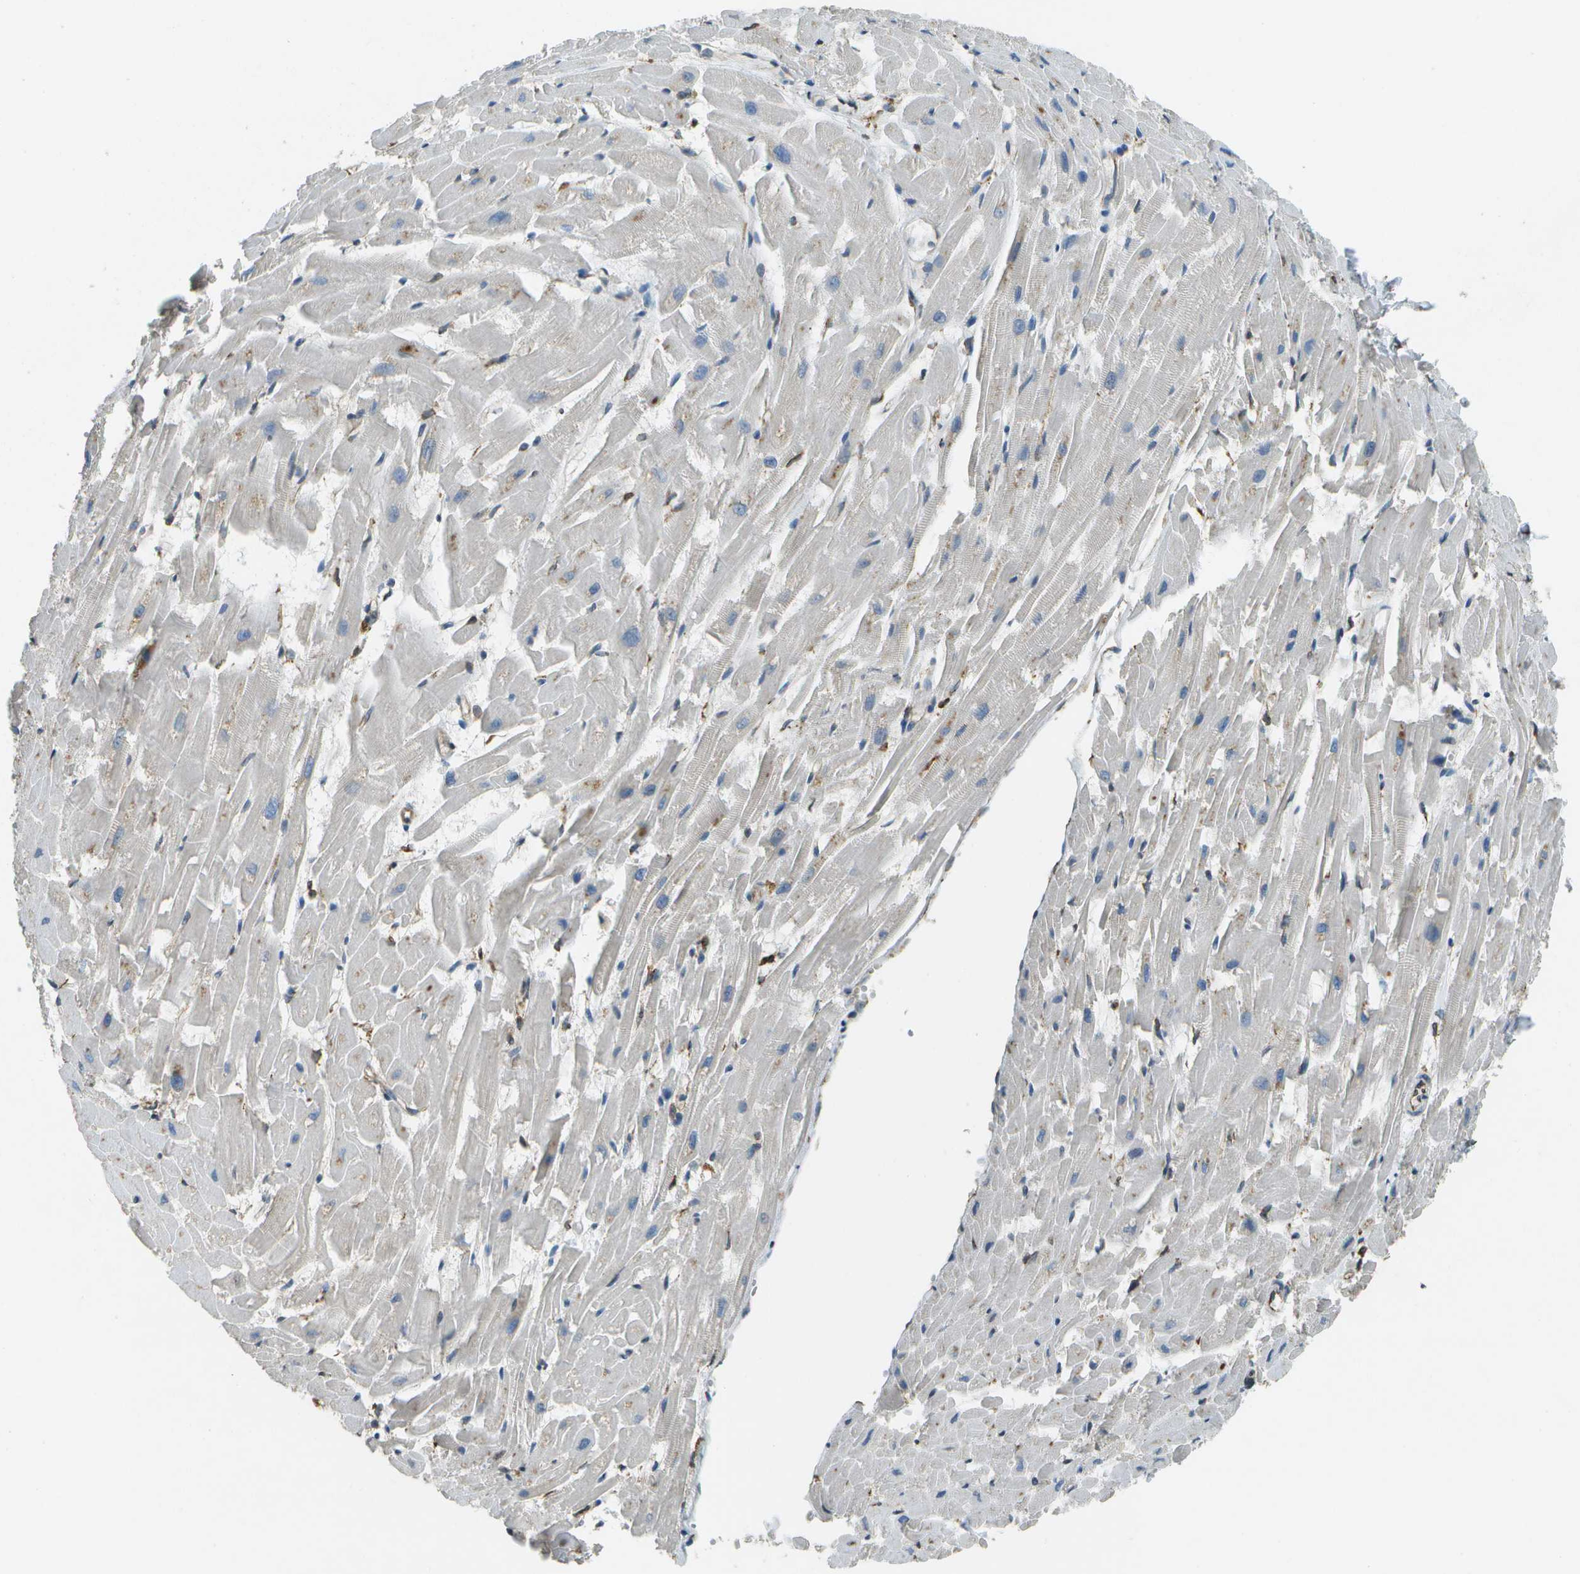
{"staining": {"intensity": "weak", "quantity": "<25%", "location": "cytoplasmic/membranous"}, "tissue": "heart muscle", "cell_type": "Cardiomyocytes", "image_type": "normal", "snomed": [{"axis": "morphology", "description": "Normal tissue, NOS"}, {"axis": "topography", "description": "Heart"}], "caption": "Heart muscle stained for a protein using immunohistochemistry (IHC) reveals no staining cardiomyocytes.", "gene": "PDIA4", "patient": {"sex": "female", "age": 19}}